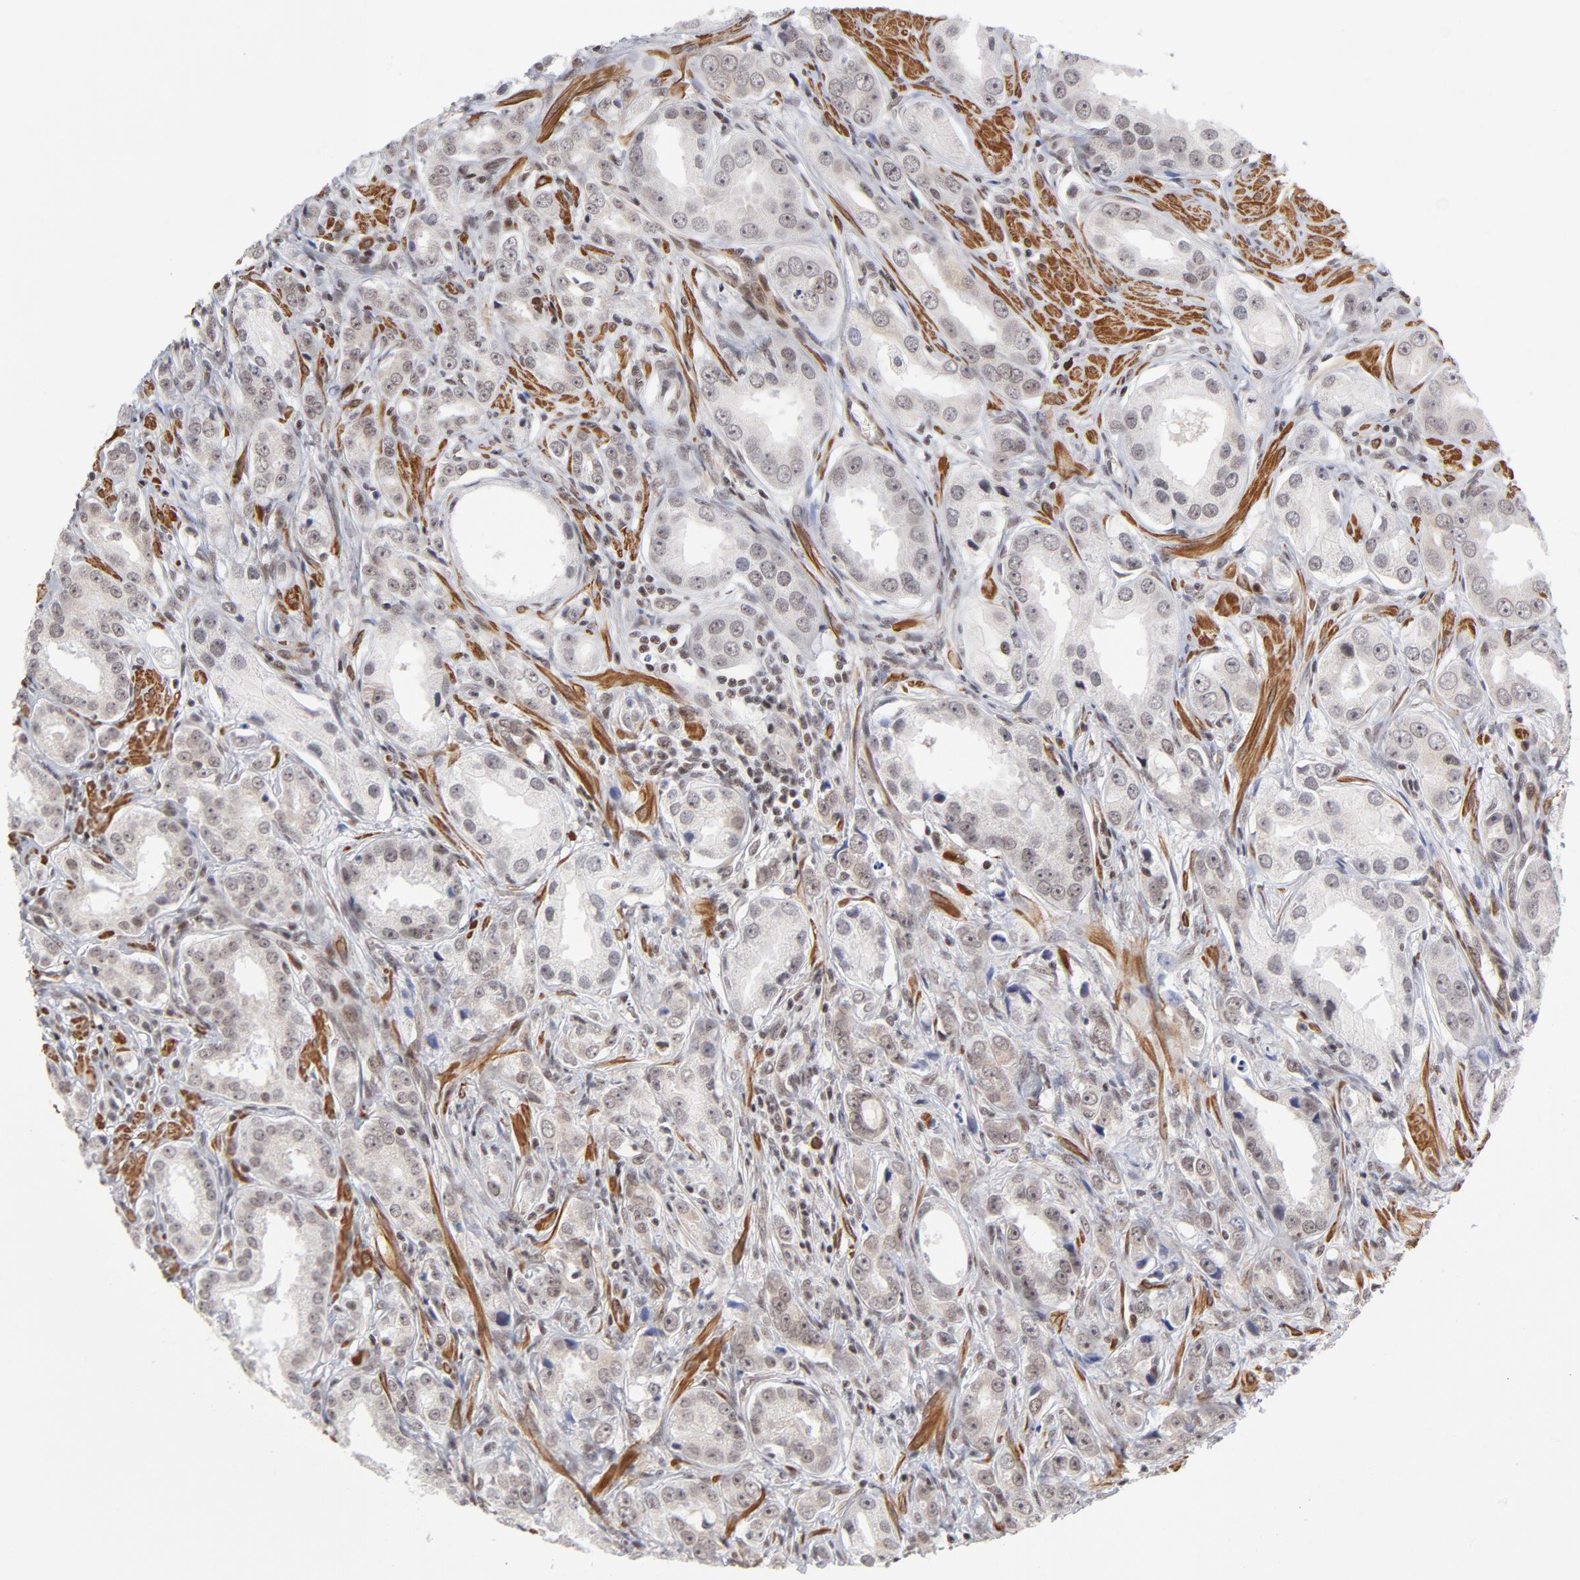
{"staining": {"intensity": "moderate", "quantity": "<25%", "location": "nuclear"}, "tissue": "prostate cancer", "cell_type": "Tumor cells", "image_type": "cancer", "snomed": [{"axis": "morphology", "description": "Adenocarcinoma, Medium grade"}, {"axis": "topography", "description": "Prostate"}], "caption": "Protein expression by immunohistochemistry (IHC) displays moderate nuclear expression in about <25% of tumor cells in prostate cancer.", "gene": "CTCF", "patient": {"sex": "male", "age": 53}}